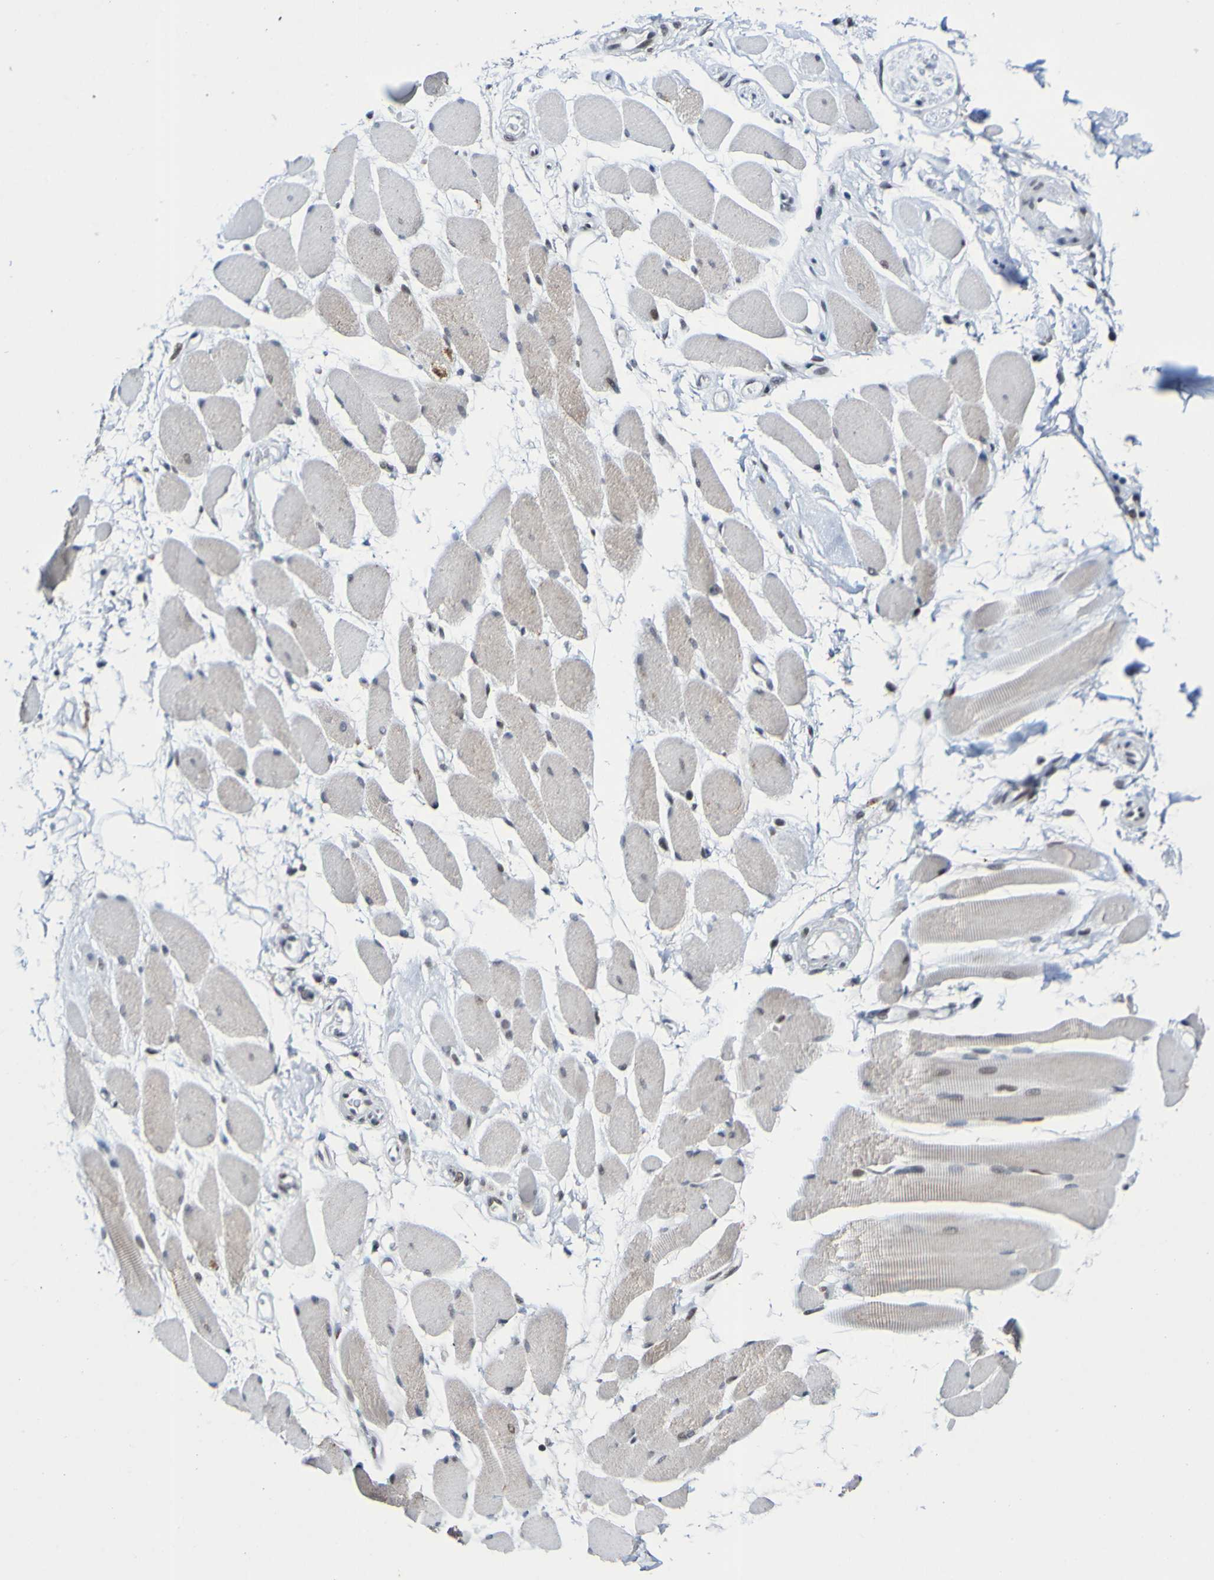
{"staining": {"intensity": "moderate", "quantity": "25%-75%", "location": "cytoplasmic/membranous,nuclear"}, "tissue": "skeletal muscle", "cell_type": "Myocytes", "image_type": "normal", "snomed": [{"axis": "morphology", "description": "Normal tissue, NOS"}, {"axis": "topography", "description": "Skeletal muscle"}, {"axis": "topography", "description": "Peripheral nerve tissue"}], "caption": "IHC photomicrograph of unremarkable skeletal muscle: skeletal muscle stained using IHC displays medium levels of moderate protein expression localized specifically in the cytoplasmic/membranous,nuclear of myocytes, appearing as a cytoplasmic/membranous,nuclear brown color.", "gene": "PCGF1", "patient": {"sex": "female", "age": 84}}